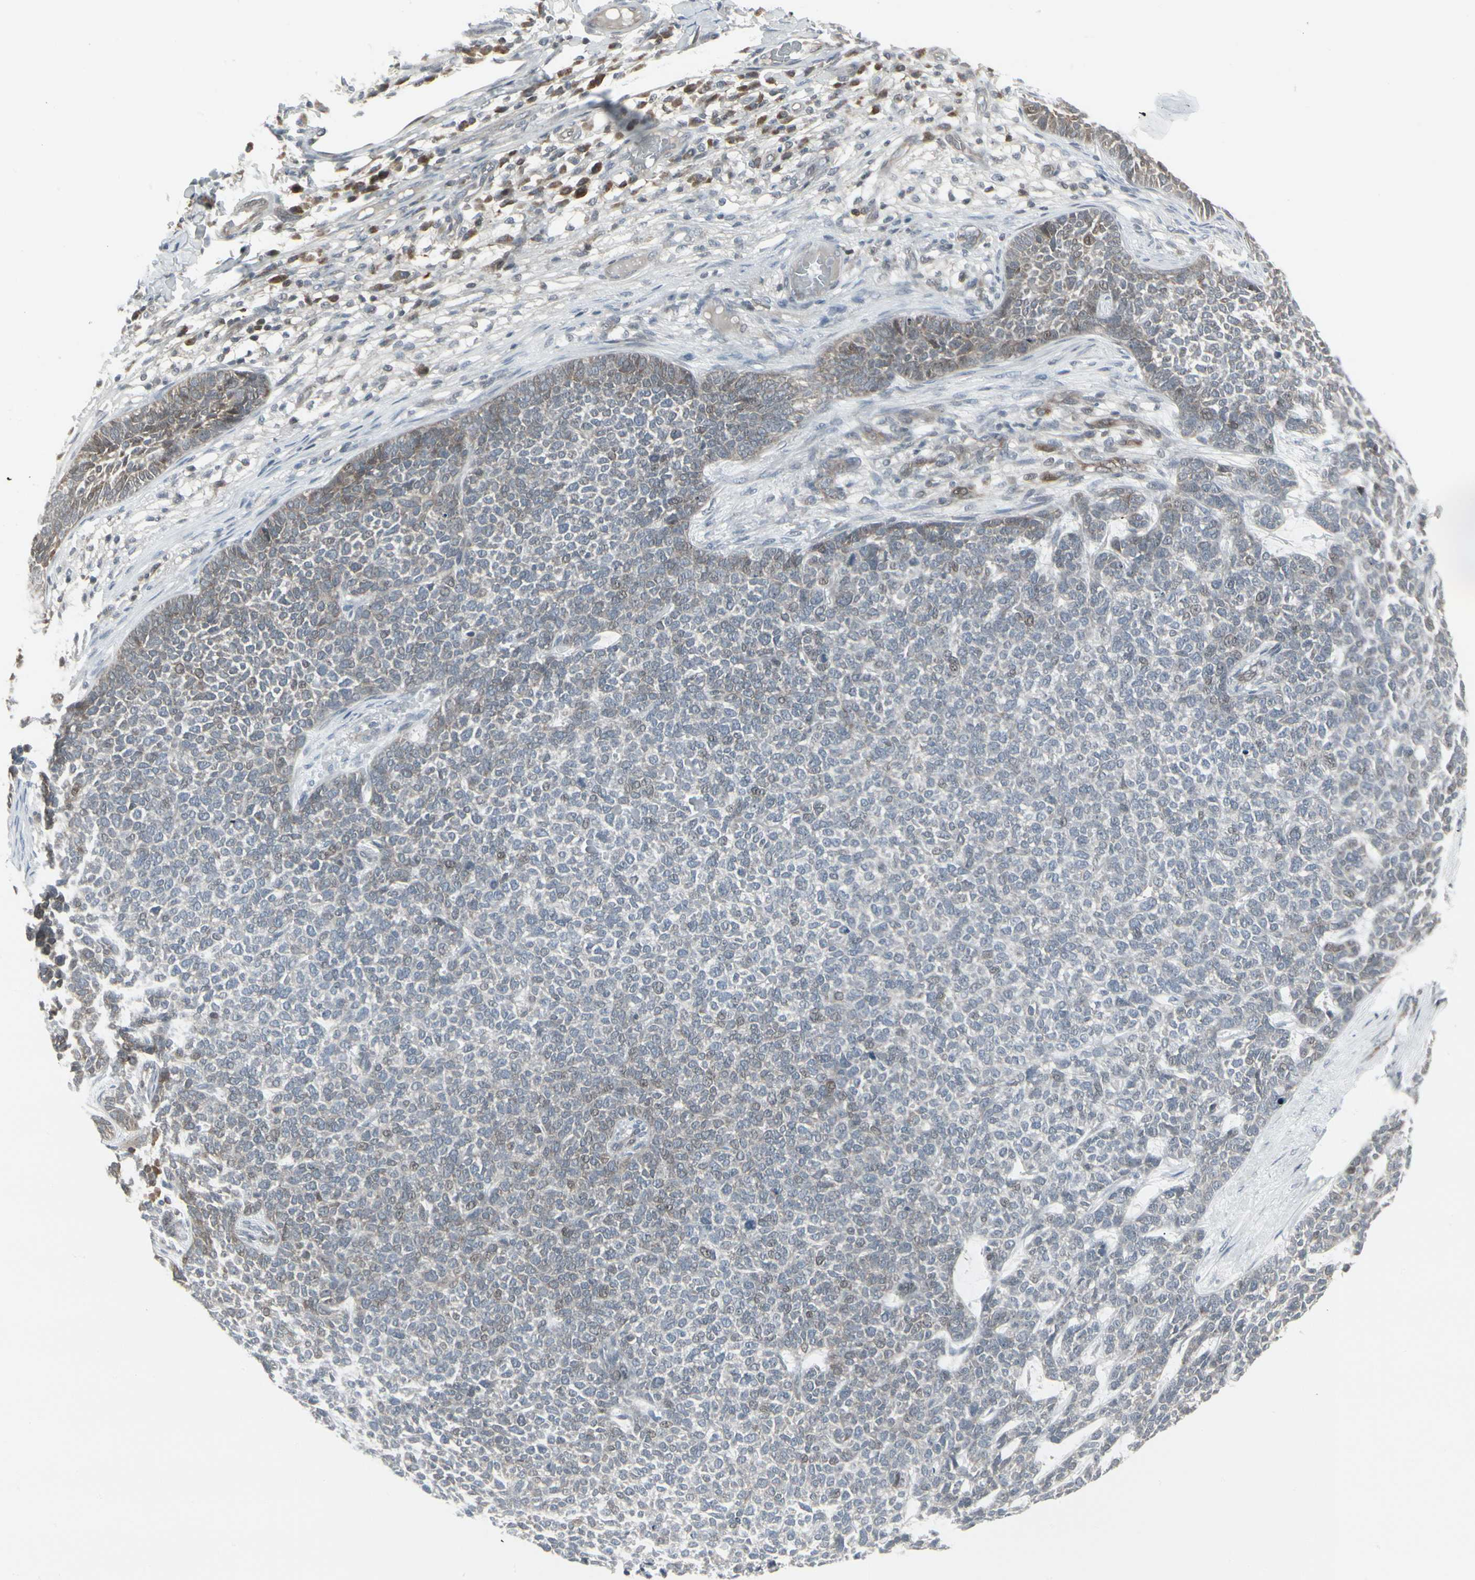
{"staining": {"intensity": "weak", "quantity": "<25%", "location": "cytoplasmic/membranous"}, "tissue": "skin cancer", "cell_type": "Tumor cells", "image_type": "cancer", "snomed": [{"axis": "morphology", "description": "Basal cell carcinoma"}, {"axis": "topography", "description": "Skin"}], "caption": "Tumor cells are negative for protein expression in human skin cancer.", "gene": "IGFBP6", "patient": {"sex": "female", "age": 84}}